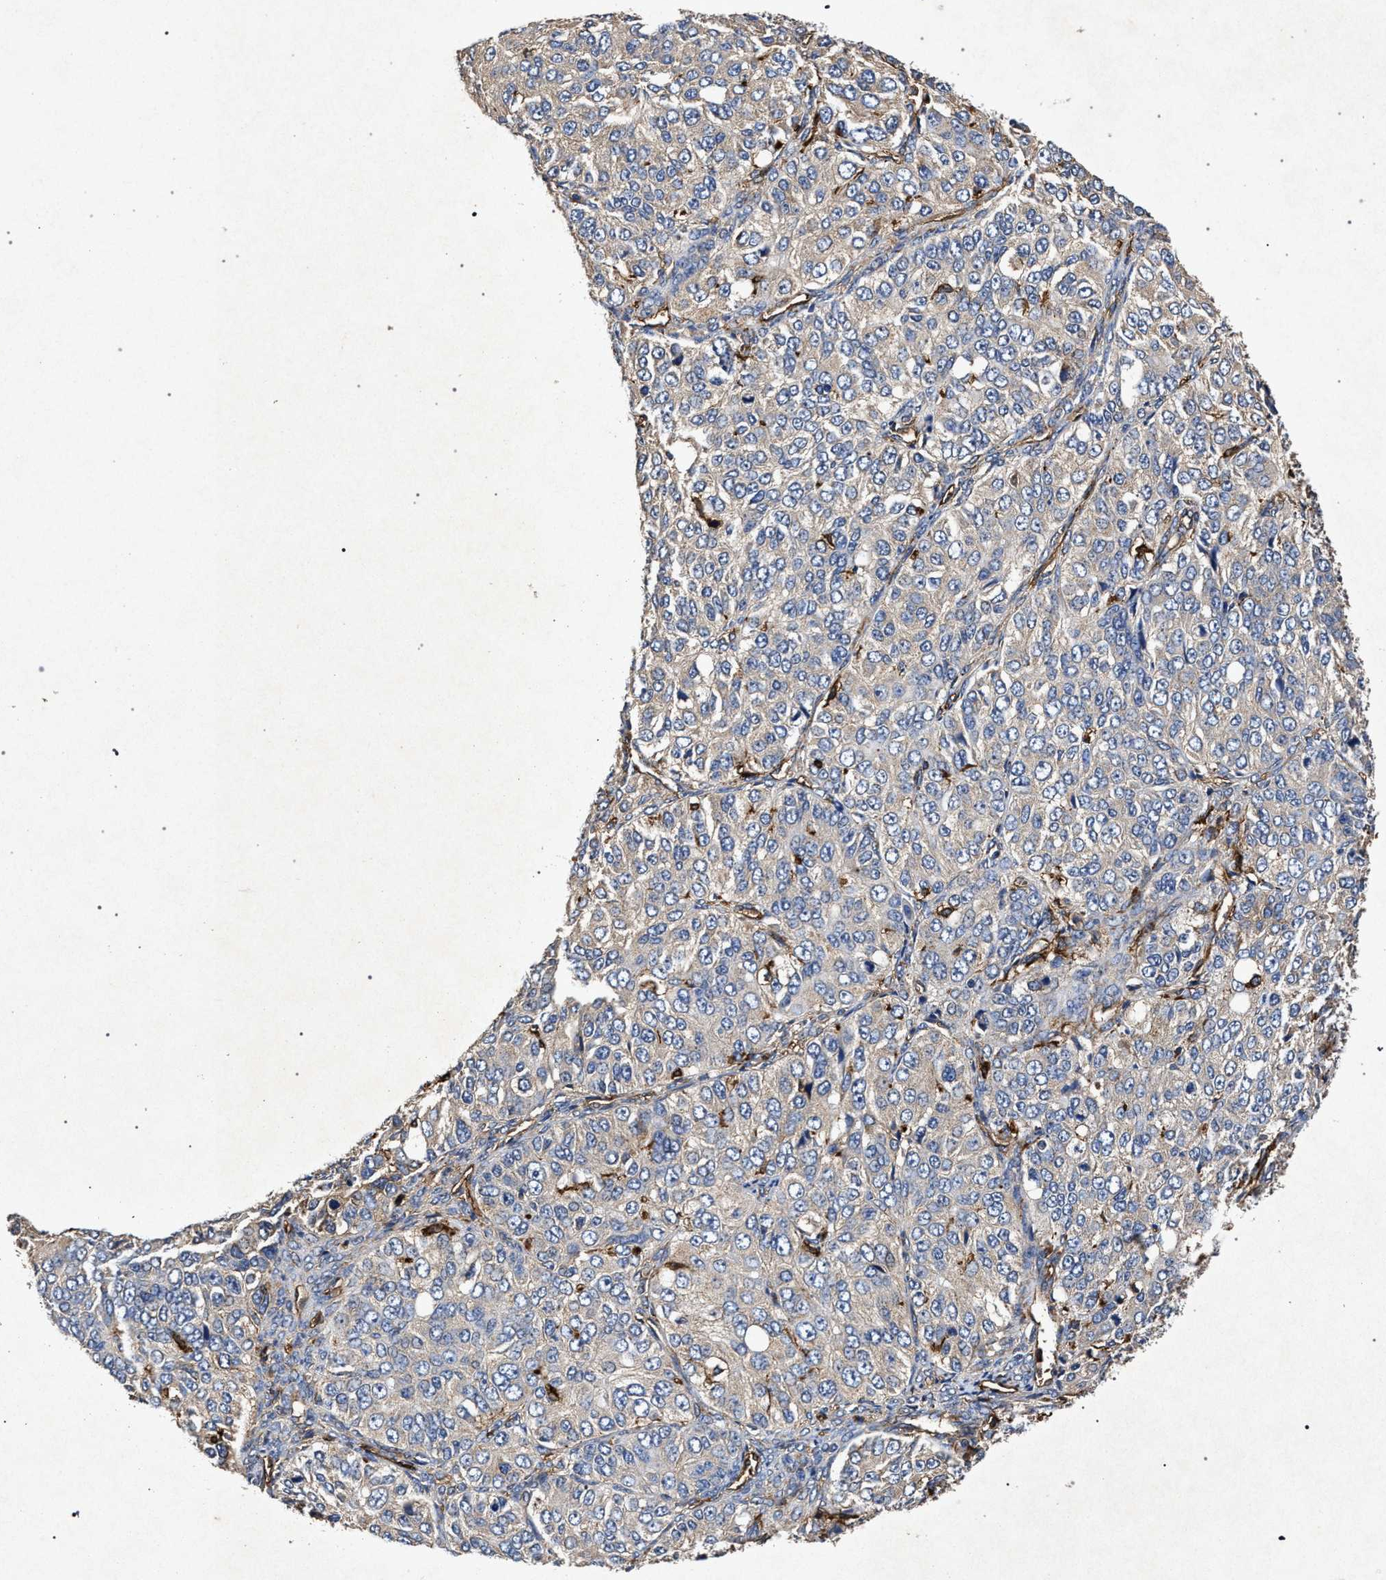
{"staining": {"intensity": "negative", "quantity": "none", "location": "none"}, "tissue": "ovarian cancer", "cell_type": "Tumor cells", "image_type": "cancer", "snomed": [{"axis": "morphology", "description": "Carcinoma, endometroid"}, {"axis": "topography", "description": "Ovary"}], "caption": "Ovarian cancer was stained to show a protein in brown. There is no significant expression in tumor cells. Nuclei are stained in blue.", "gene": "MARCKS", "patient": {"sex": "female", "age": 51}}